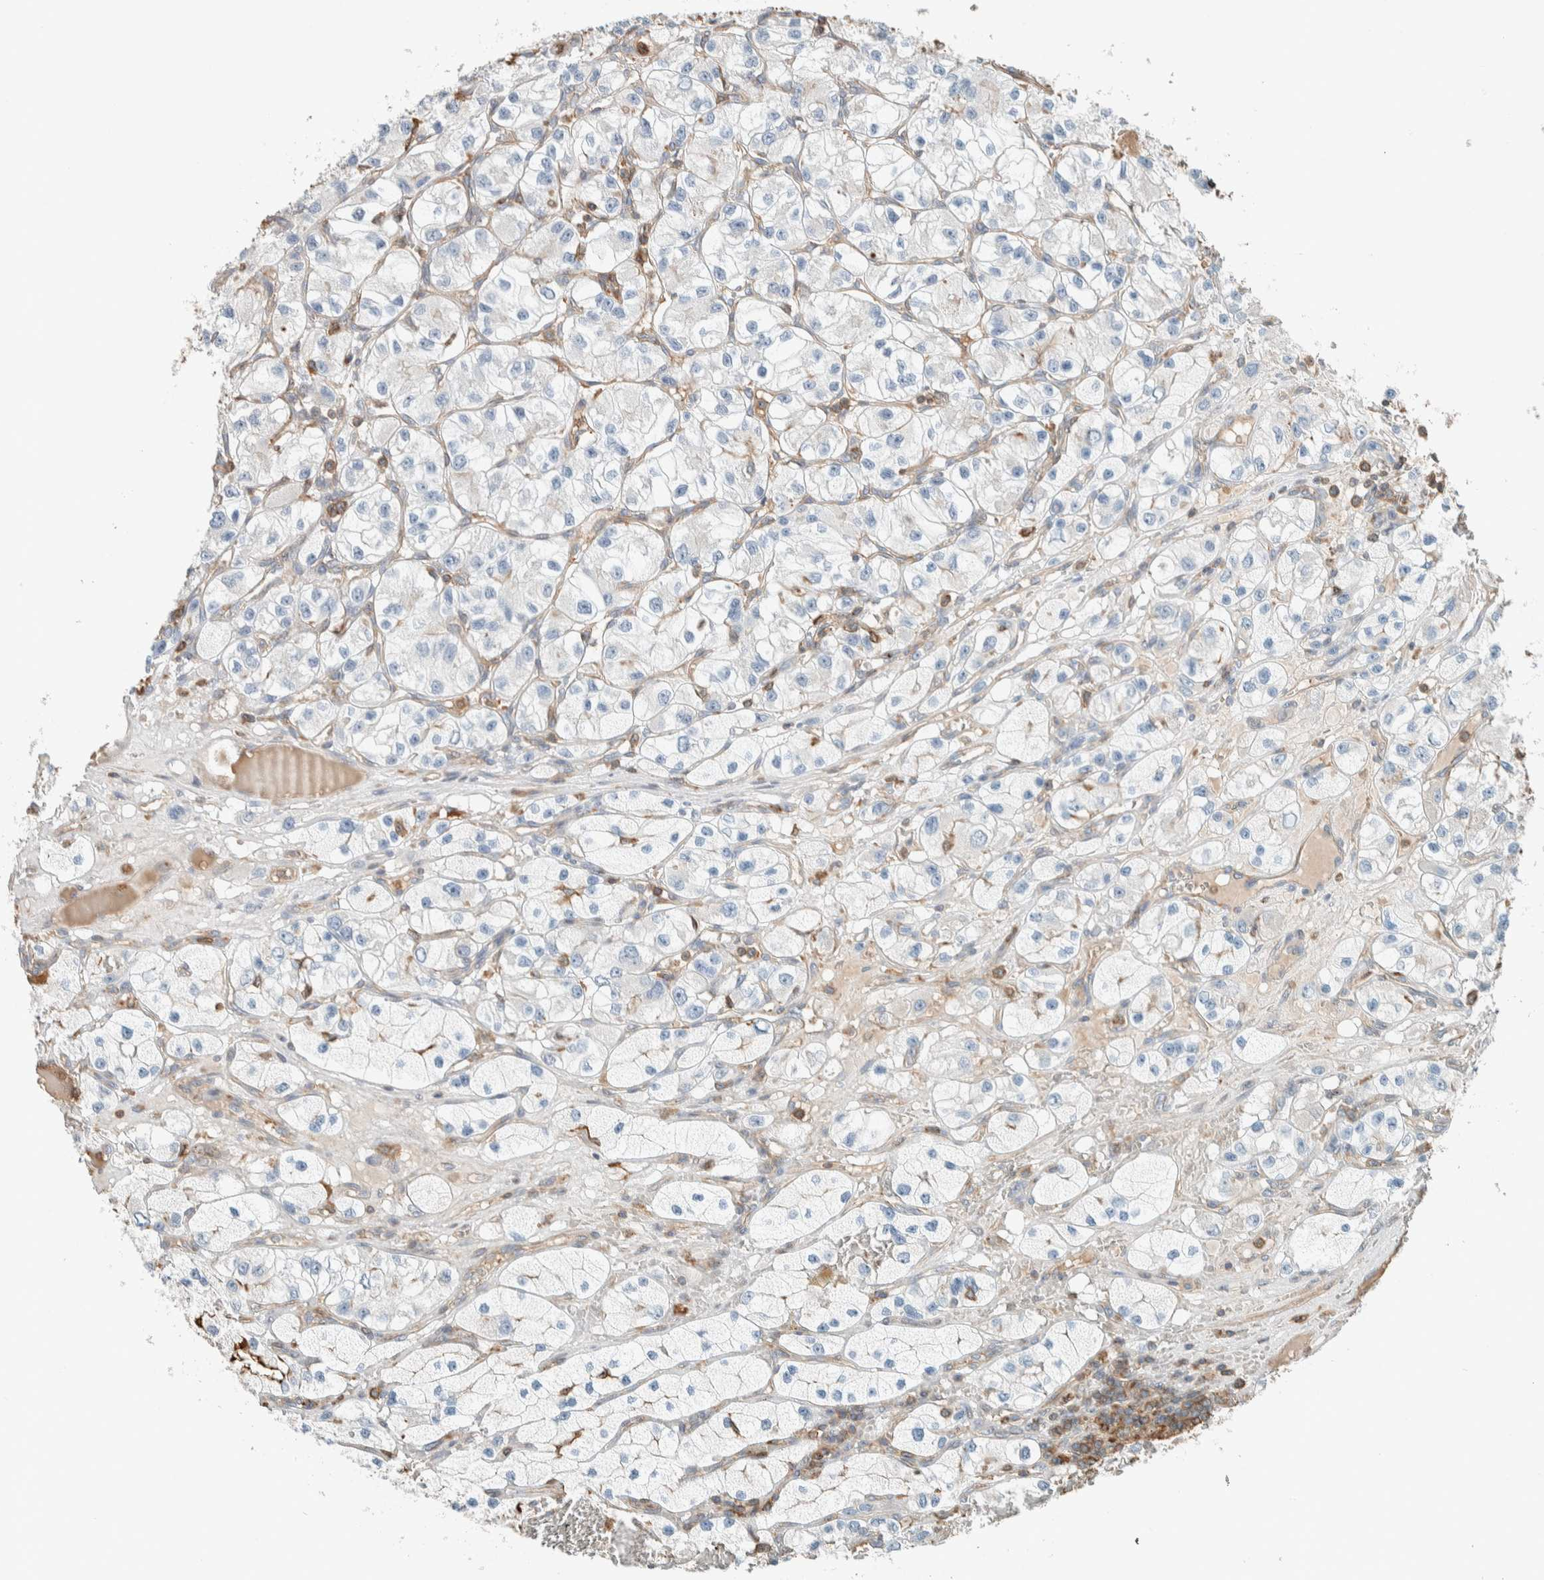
{"staining": {"intensity": "negative", "quantity": "none", "location": "none"}, "tissue": "renal cancer", "cell_type": "Tumor cells", "image_type": "cancer", "snomed": [{"axis": "morphology", "description": "Adenocarcinoma, NOS"}, {"axis": "topography", "description": "Kidney"}], "caption": "This micrograph is of renal adenocarcinoma stained with immunohistochemistry (IHC) to label a protein in brown with the nuclei are counter-stained blue. There is no expression in tumor cells.", "gene": "CTBP2", "patient": {"sex": "female", "age": 57}}